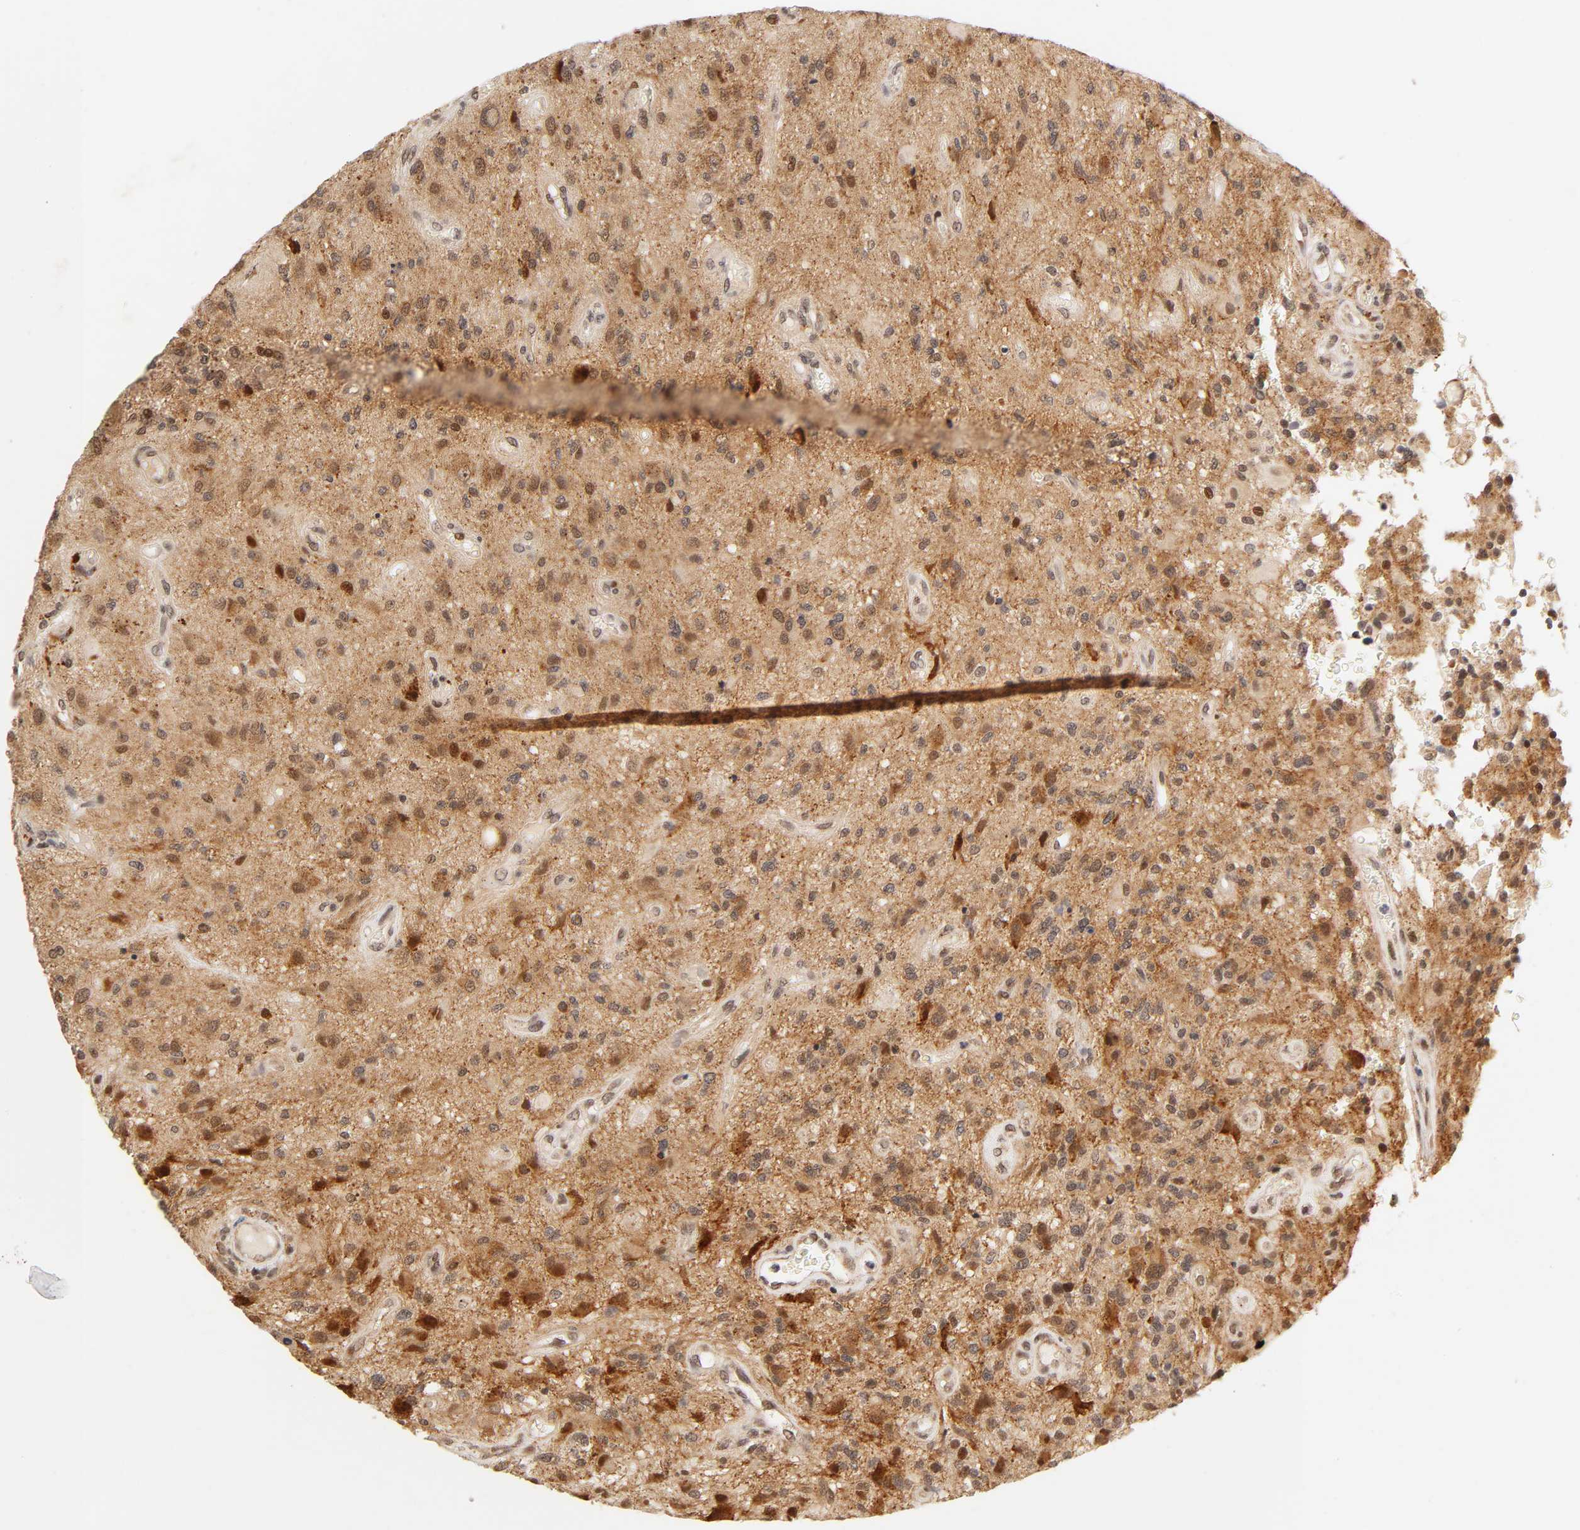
{"staining": {"intensity": "strong", "quantity": ">75%", "location": "cytoplasmic/membranous,nuclear"}, "tissue": "glioma", "cell_type": "Tumor cells", "image_type": "cancer", "snomed": [{"axis": "morphology", "description": "Normal tissue, NOS"}, {"axis": "morphology", "description": "Glioma, malignant, High grade"}, {"axis": "topography", "description": "Cerebral cortex"}], "caption": "Tumor cells display high levels of strong cytoplasmic/membranous and nuclear positivity in approximately >75% of cells in human glioma.", "gene": "TAF10", "patient": {"sex": "male", "age": 75}}